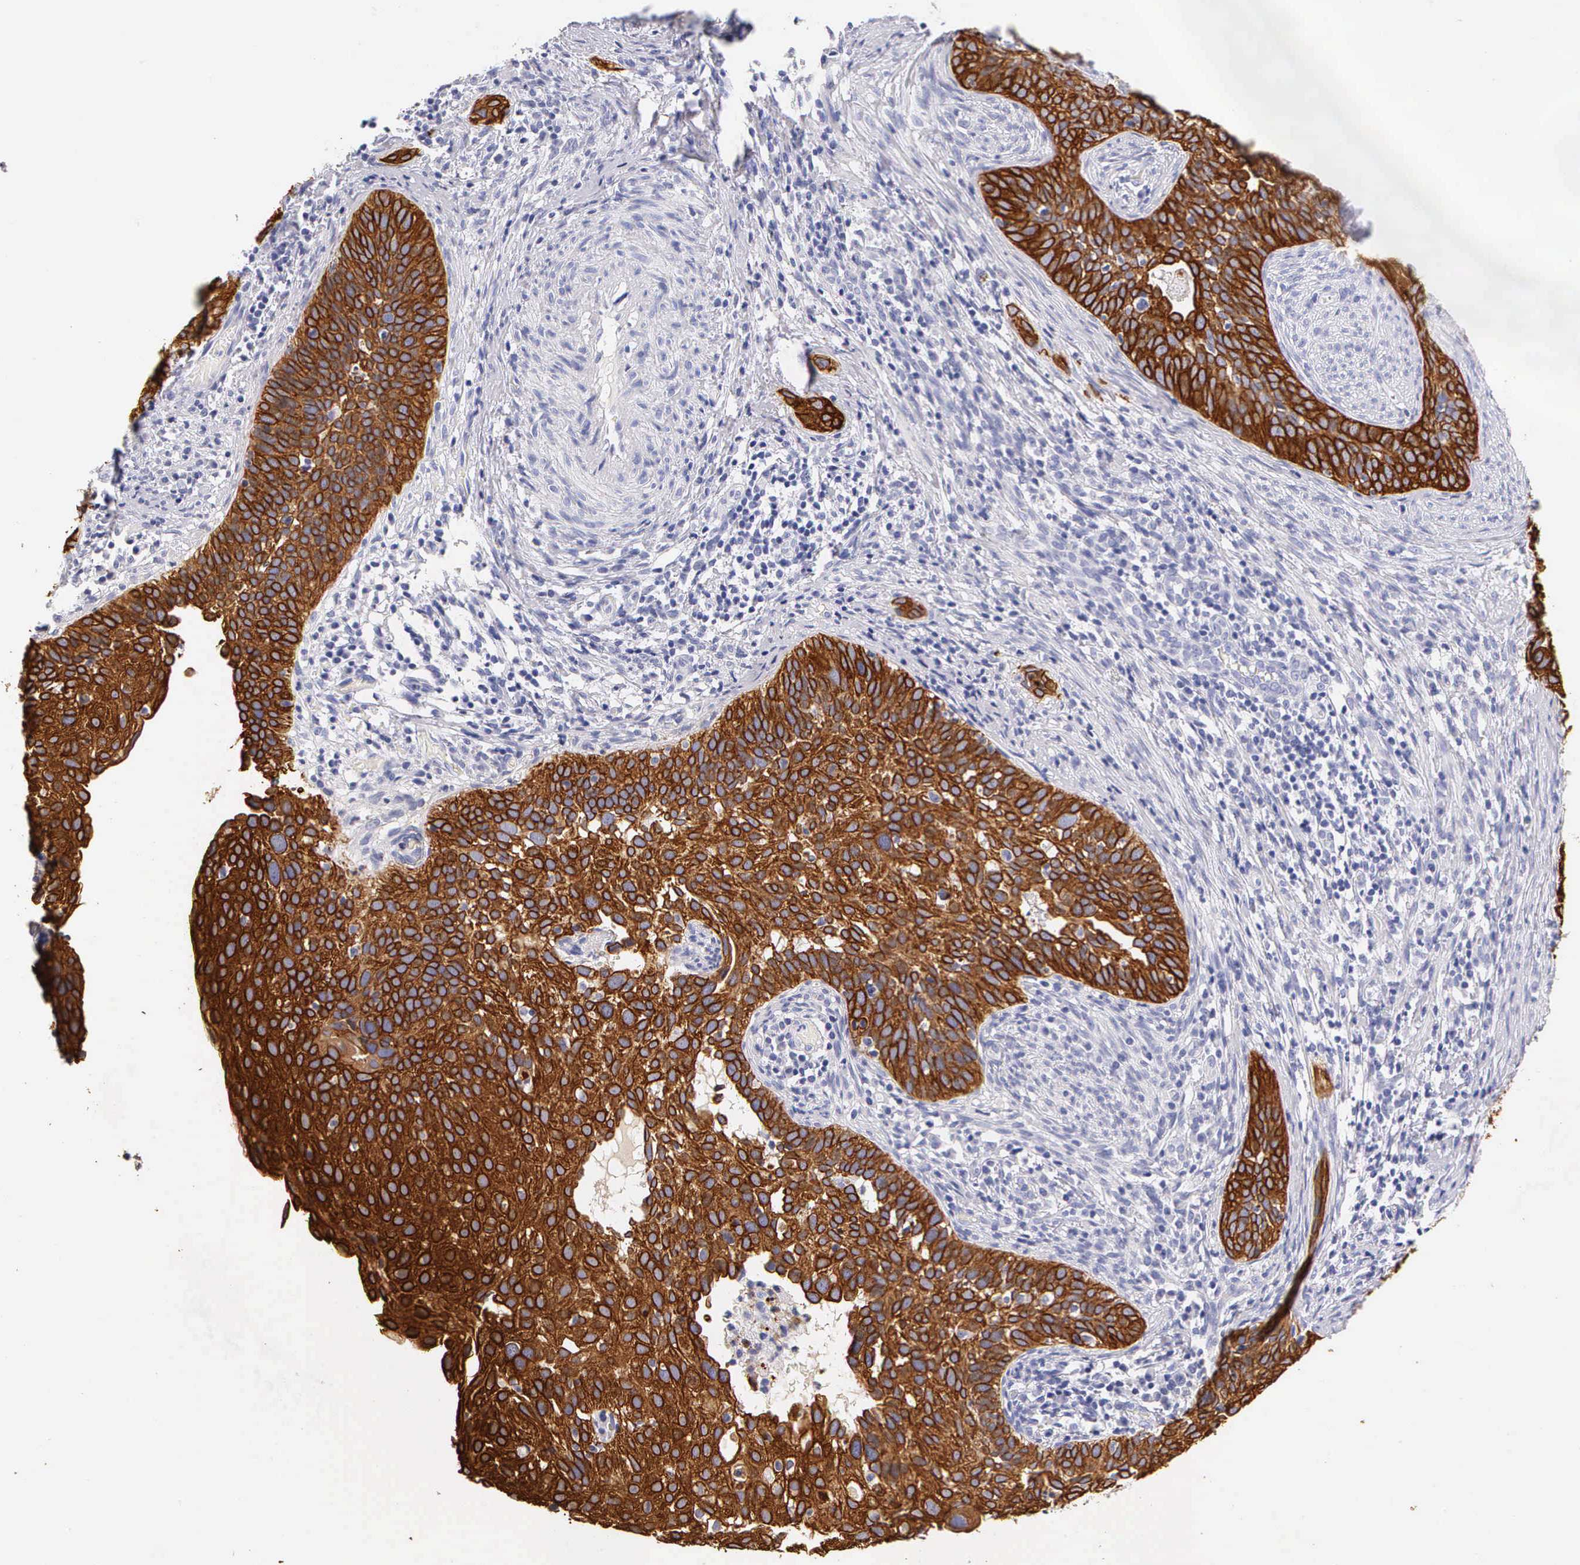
{"staining": {"intensity": "strong", "quantity": ">75%", "location": "cytoplasmic/membranous"}, "tissue": "cervical cancer", "cell_type": "Tumor cells", "image_type": "cancer", "snomed": [{"axis": "morphology", "description": "Squamous cell carcinoma, NOS"}, {"axis": "topography", "description": "Cervix"}], "caption": "The photomicrograph shows immunohistochemical staining of cervical squamous cell carcinoma. There is strong cytoplasmic/membranous staining is identified in approximately >75% of tumor cells.", "gene": "KRT17", "patient": {"sex": "female", "age": 31}}